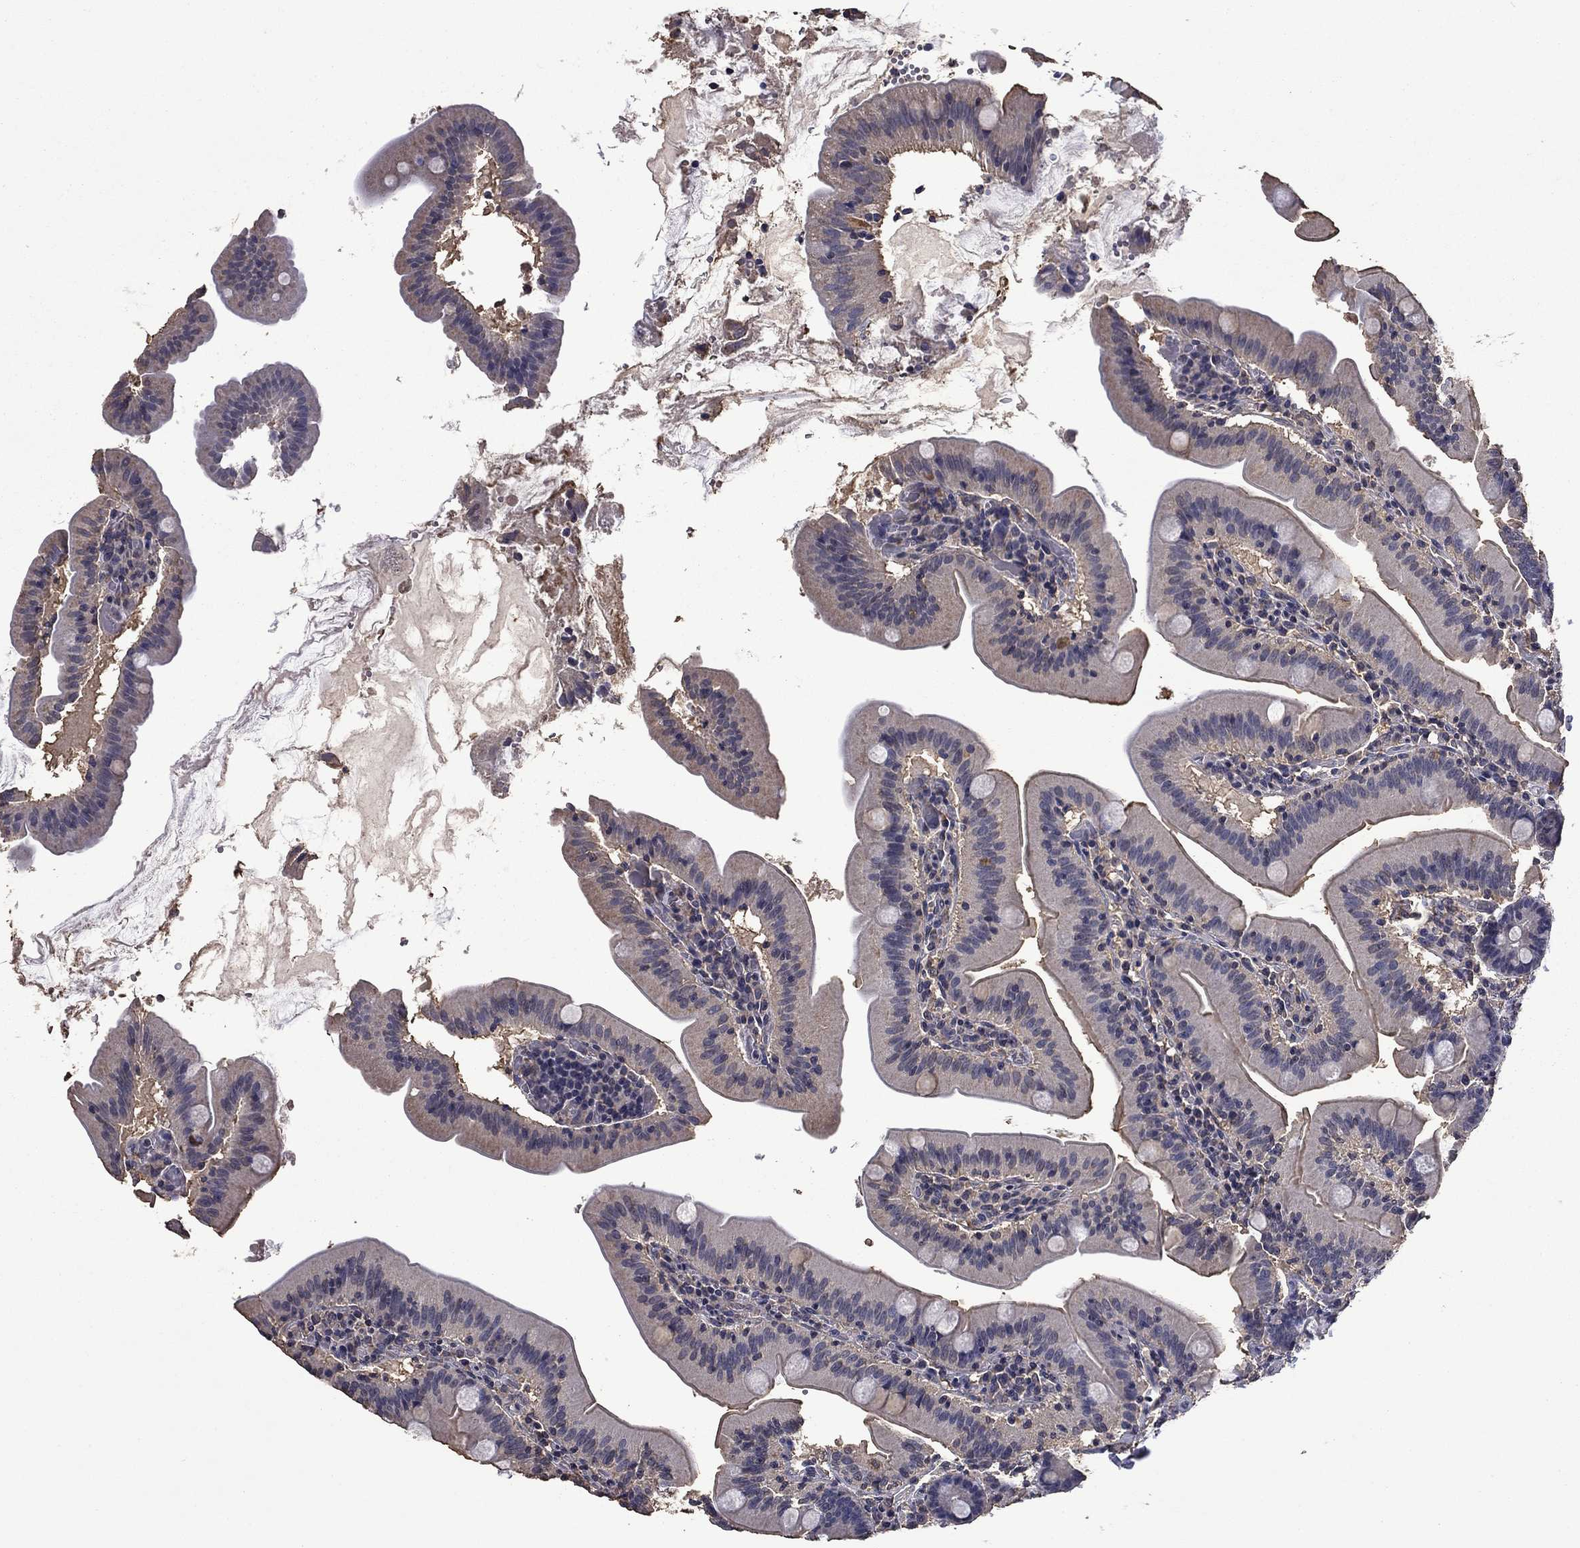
{"staining": {"intensity": "moderate", "quantity": "<25%", "location": "cytoplasmic/membranous"}, "tissue": "small intestine", "cell_type": "Glandular cells", "image_type": "normal", "snomed": [{"axis": "morphology", "description": "Normal tissue, NOS"}, {"axis": "topography", "description": "Small intestine"}], "caption": "Protein expression analysis of unremarkable small intestine shows moderate cytoplasmic/membranous expression in approximately <25% of glandular cells.", "gene": "MFAP3L", "patient": {"sex": "male", "age": 37}}